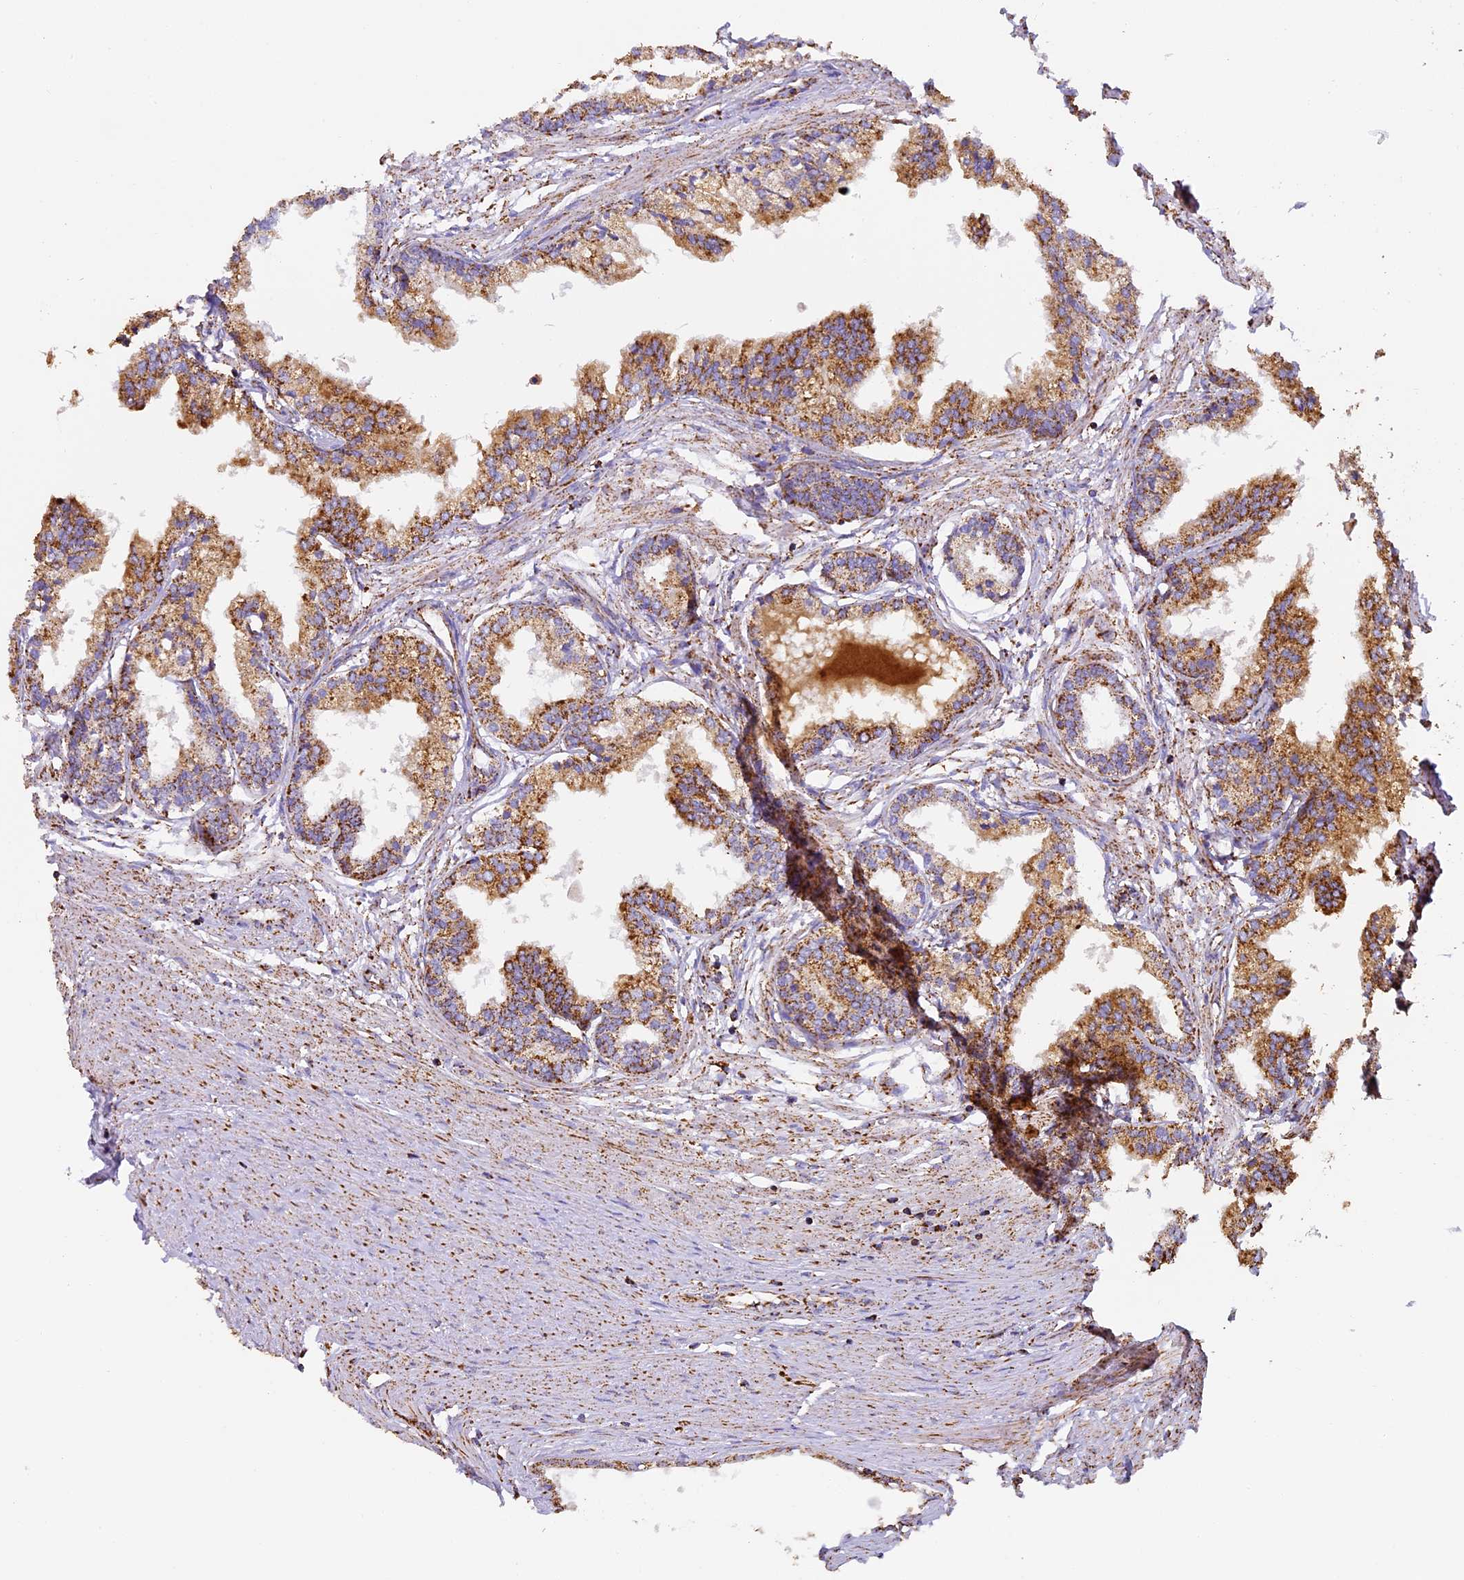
{"staining": {"intensity": "moderate", "quantity": ">75%", "location": "cytoplasmic/membranous"}, "tissue": "prostate cancer", "cell_type": "Tumor cells", "image_type": "cancer", "snomed": [{"axis": "morphology", "description": "Adenocarcinoma, High grade"}, {"axis": "topography", "description": "Prostate"}], "caption": "Human prostate adenocarcinoma (high-grade) stained with a protein marker demonstrates moderate staining in tumor cells.", "gene": "STK17A", "patient": {"sex": "male", "age": 68}}